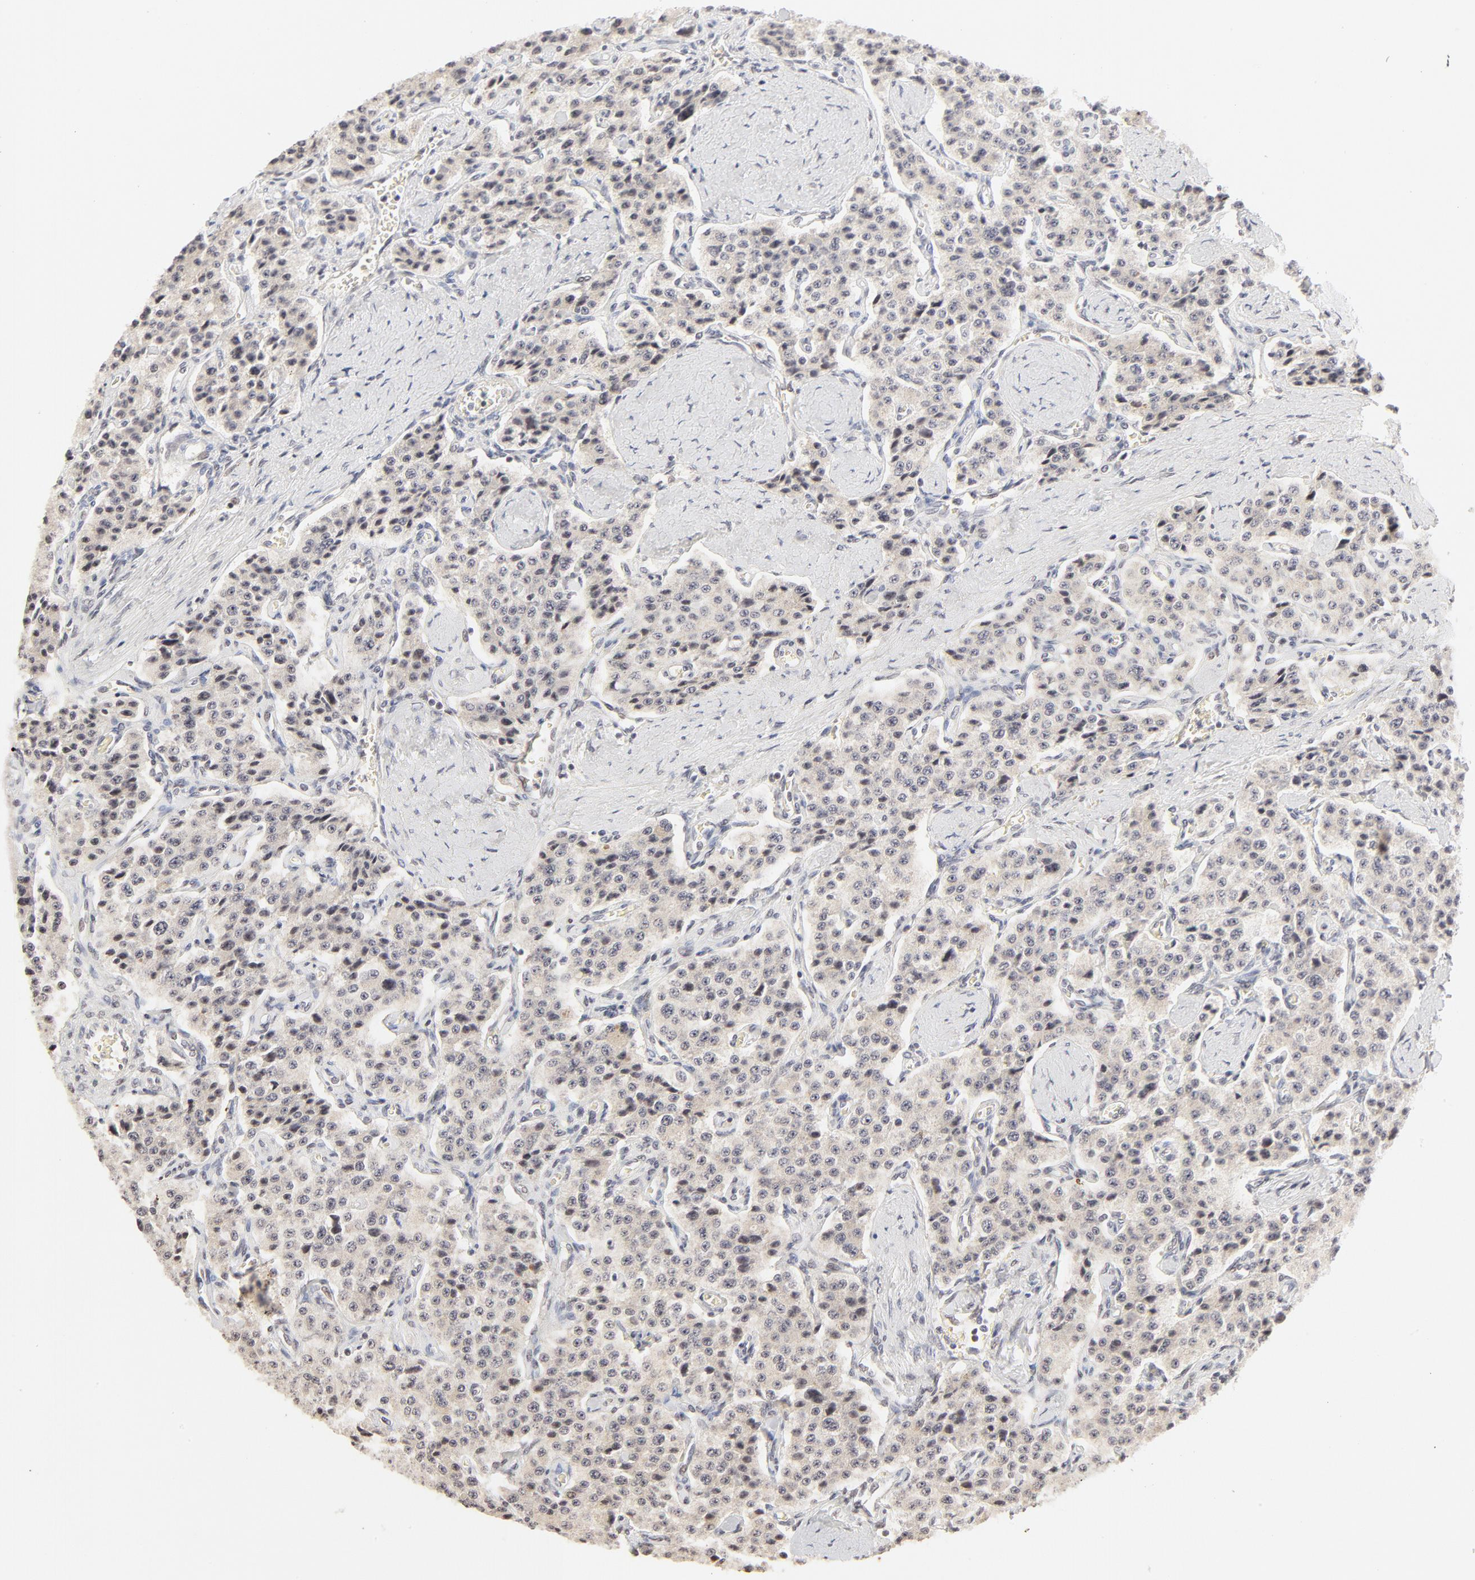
{"staining": {"intensity": "negative", "quantity": "none", "location": "none"}, "tissue": "carcinoid", "cell_type": "Tumor cells", "image_type": "cancer", "snomed": [{"axis": "morphology", "description": "Carcinoid, malignant, NOS"}, {"axis": "topography", "description": "Small intestine"}], "caption": "High magnification brightfield microscopy of carcinoid stained with DAB (brown) and counterstained with hematoxylin (blue): tumor cells show no significant expression.", "gene": "PBX3", "patient": {"sex": "male", "age": 52}}